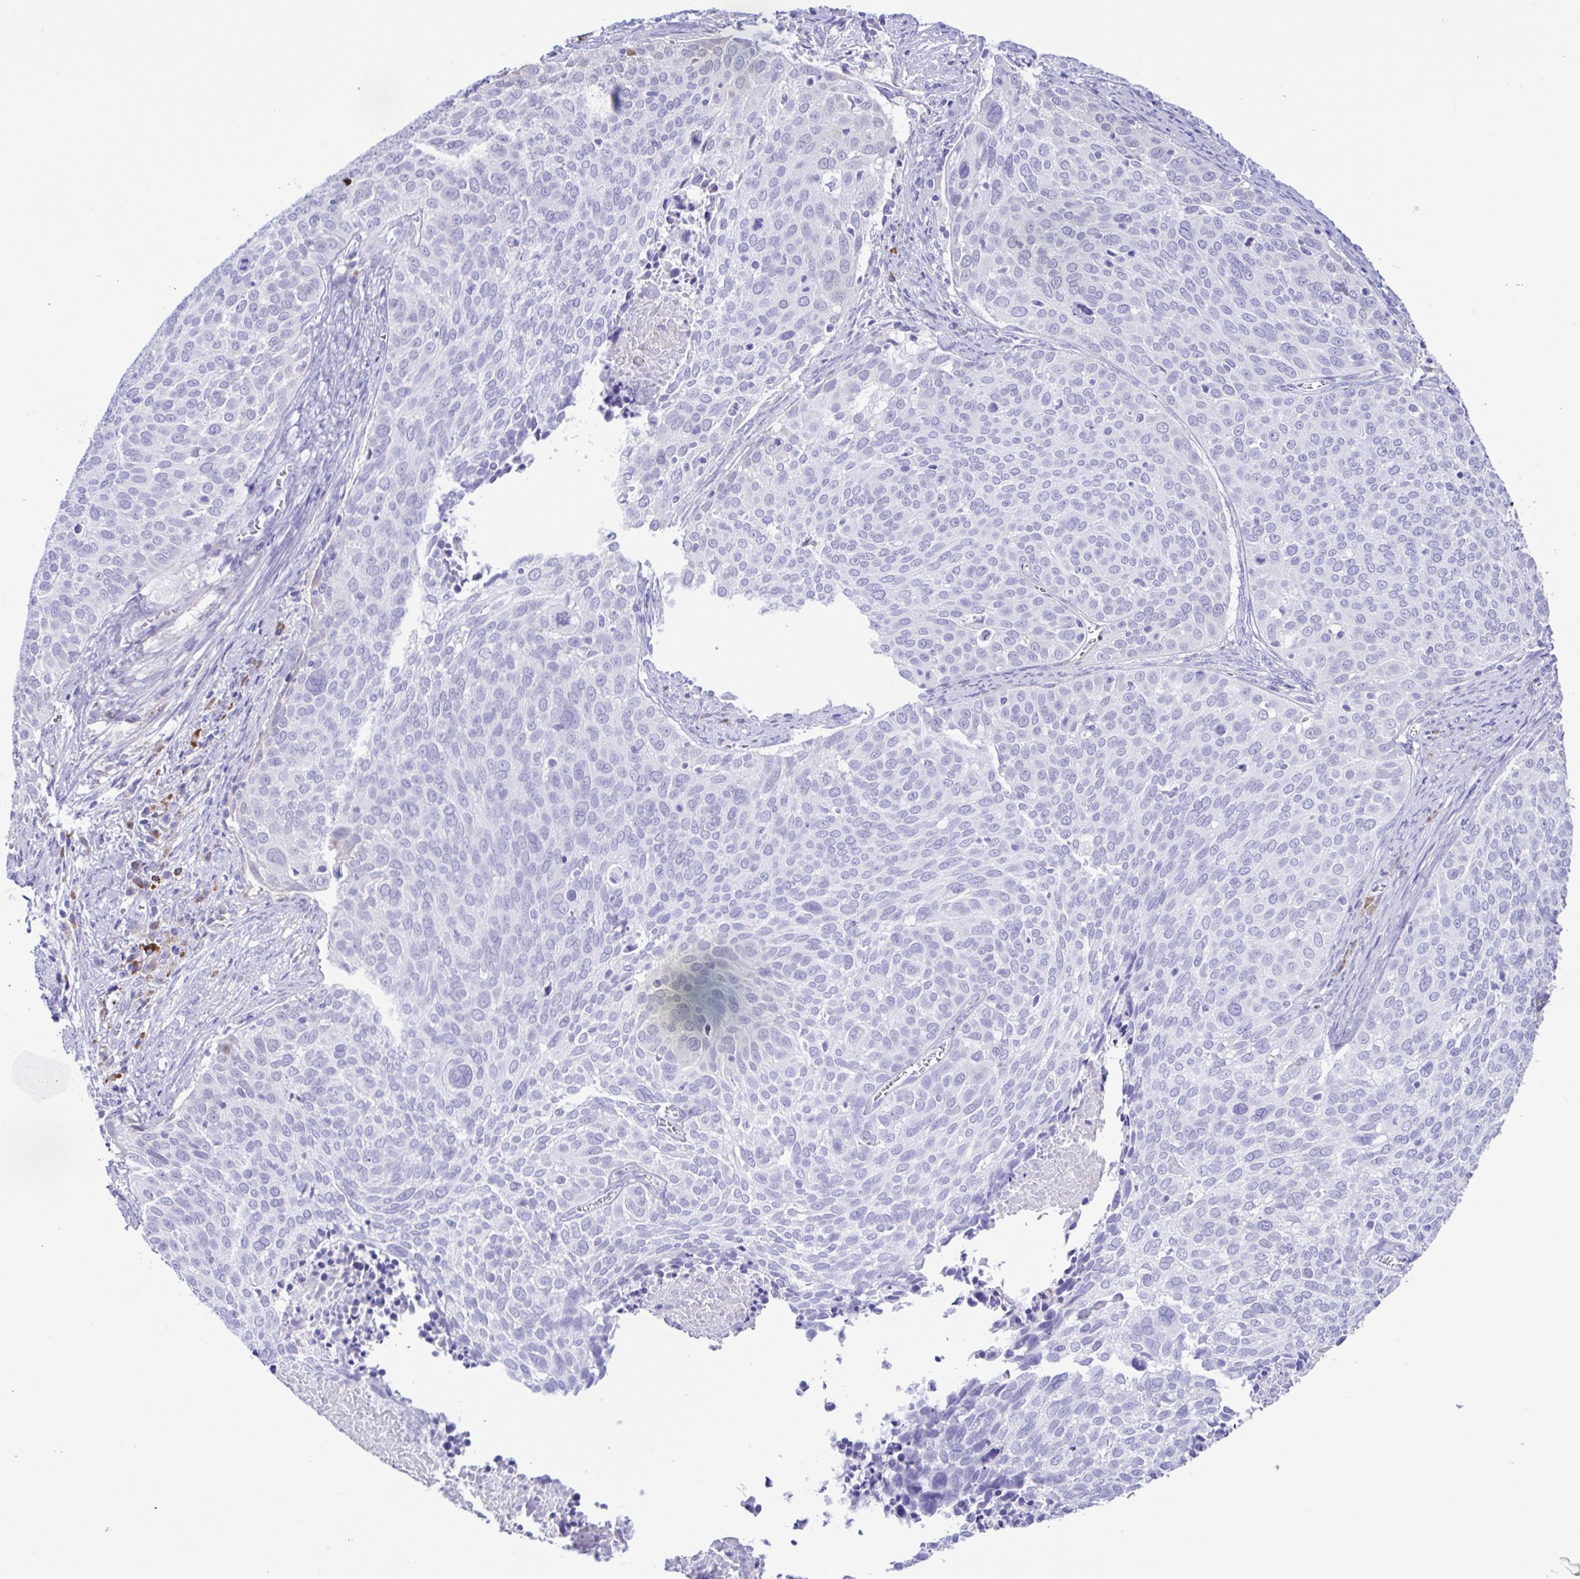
{"staining": {"intensity": "negative", "quantity": "none", "location": "none"}, "tissue": "cervical cancer", "cell_type": "Tumor cells", "image_type": "cancer", "snomed": [{"axis": "morphology", "description": "Squamous cell carcinoma, NOS"}, {"axis": "topography", "description": "Cervix"}], "caption": "Human cervical cancer (squamous cell carcinoma) stained for a protein using immunohistochemistry (IHC) shows no staining in tumor cells.", "gene": "GPR17", "patient": {"sex": "female", "age": 39}}